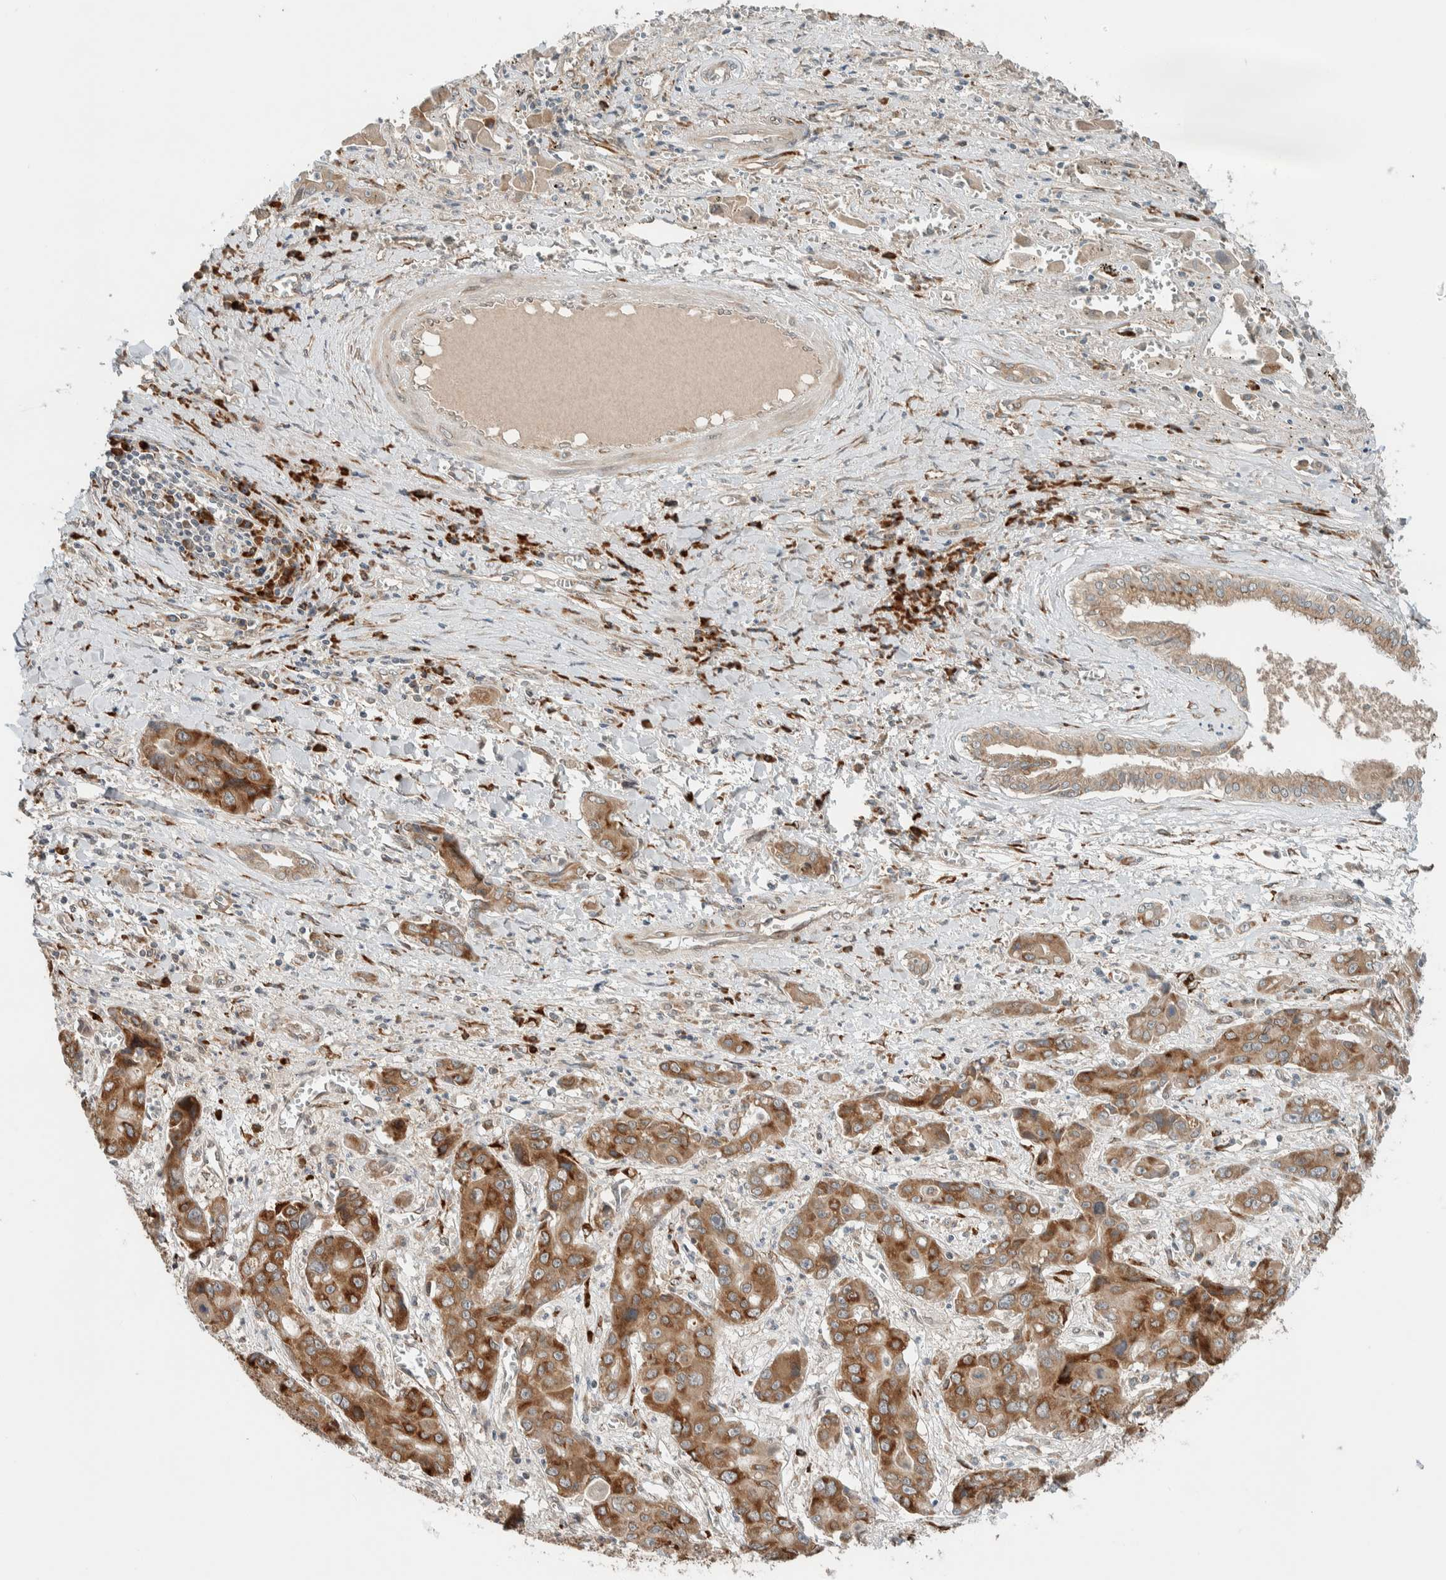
{"staining": {"intensity": "strong", "quantity": ">75%", "location": "cytoplasmic/membranous"}, "tissue": "liver cancer", "cell_type": "Tumor cells", "image_type": "cancer", "snomed": [{"axis": "morphology", "description": "Cholangiocarcinoma"}, {"axis": "topography", "description": "Liver"}], "caption": "Immunohistochemical staining of human liver cancer (cholangiocarcinoma) demonstrates strong cytoplasmic/membranous protein expression in approximately >75% of tumor cells. (brown staining indicates protein expression, while blue staining denotes nuclei).", "gene": "CTBP2", "patient": {"sex": "male", "age": 67}}